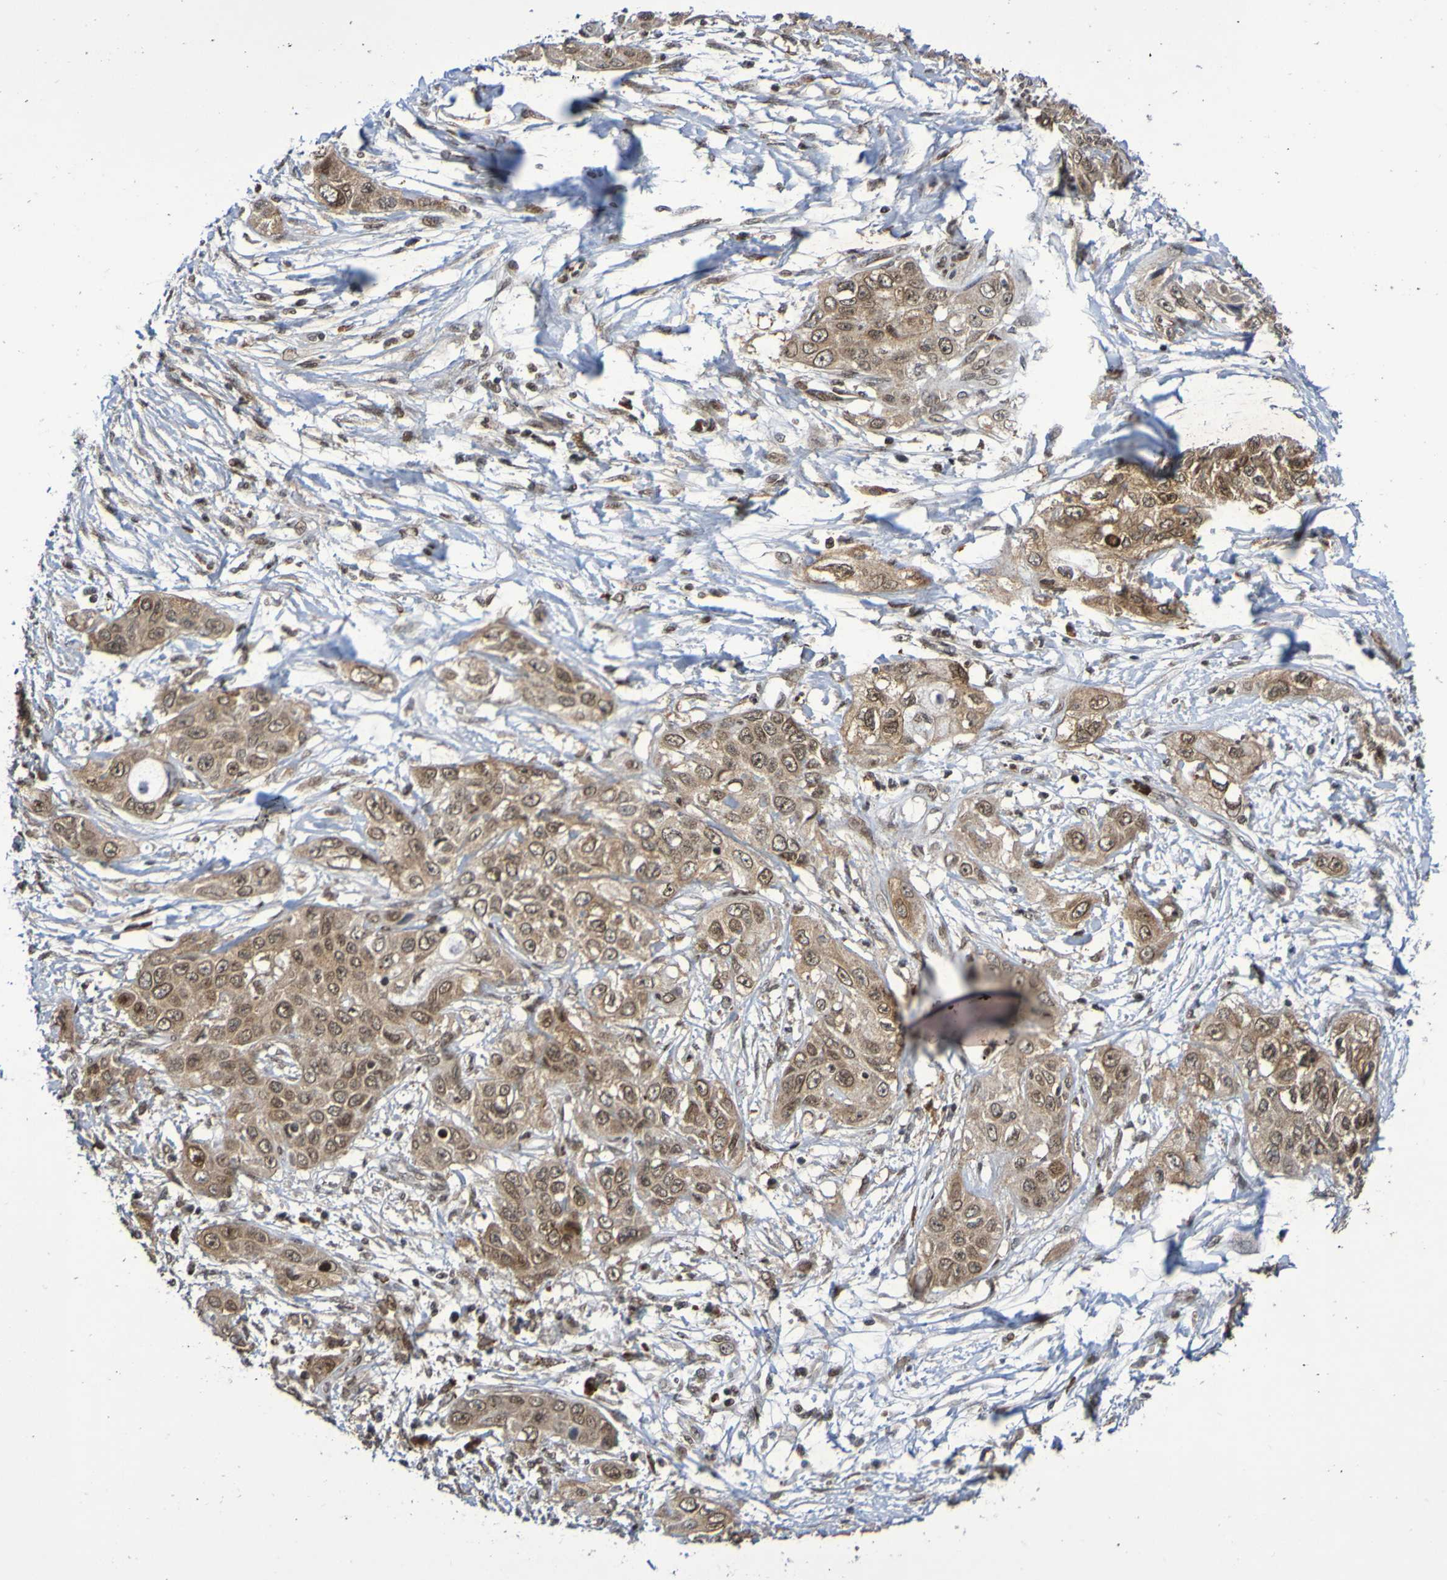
{"staining": {"intensity": "moderate", "quantity": ">75%", "location": "cytoplasmic/membranous,nuclear"}, "tissue": "pancreatic cancer", "cell_type": "Tumor cells", "image_type": "cancer", "snomed": [{"axis": "morphology", "description": "Adenocarcinoma, NOS"}, {"axis": "topography", "description": "Pancreas"}], "caption": "Pancreatic cancer (adenocarcinoma) stained for a protein demonstrates moderate cytoplasmic/membranous and nuclear positivity in tumor cells. (DAB (3,3'-diaminobenzidine) IHC, brown staining for protein, blue staining for nuclei).", "gene": "ITLN1", "patient": {"sex": "female", "age": 70}}